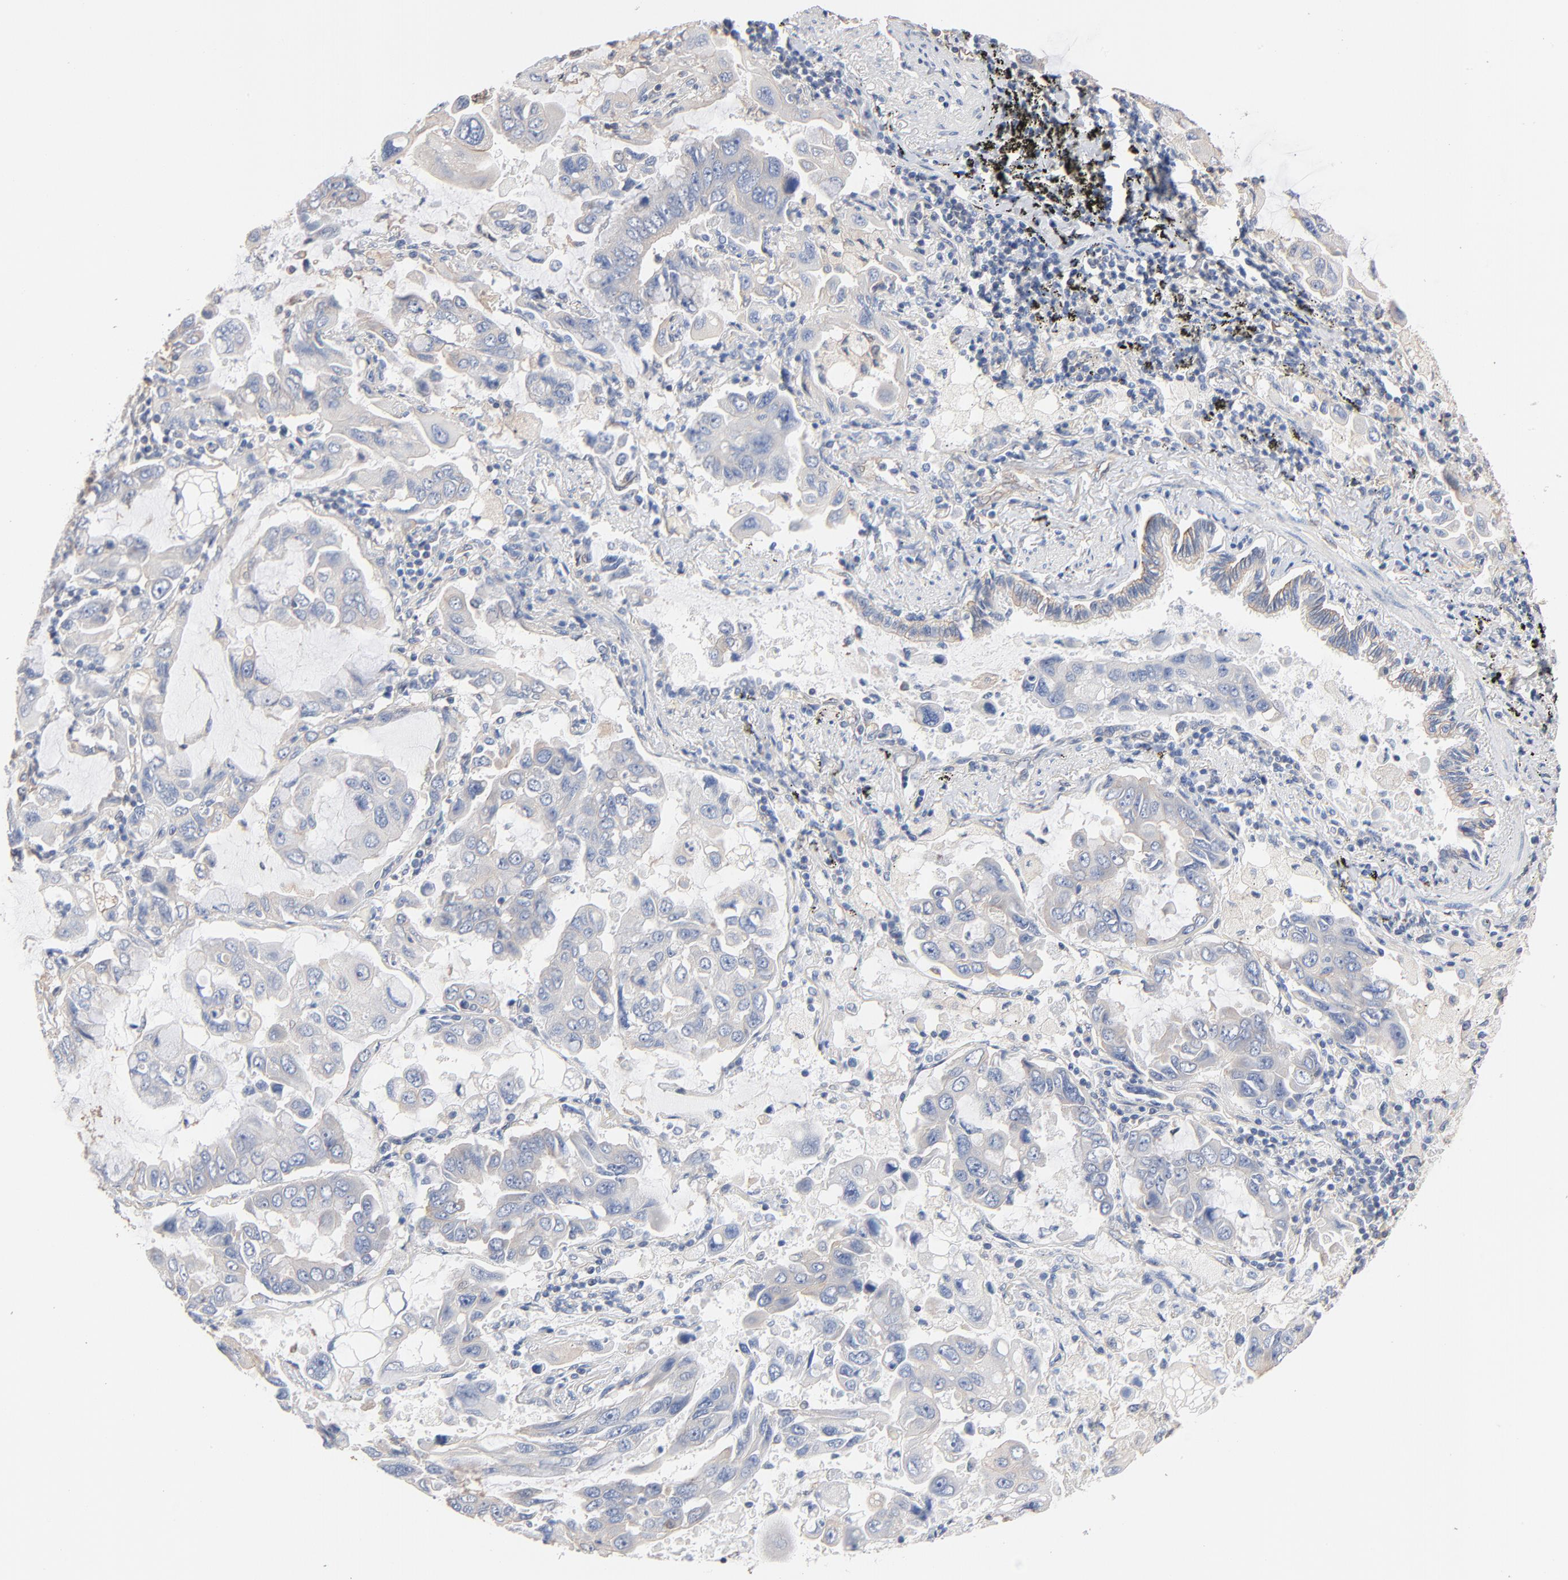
{"staining": {"intensity": "negative", "quantity": "none", "location": "none"}, "tissue": "lung cancer", "cell_type": "Tumor cells", "image_type": "cancer", "snomed": [{"axis": "morphology", "description": "Adenocarcinoma, NOS"}, {"axis": "topography", "description": "Lung"}], "caption": "This image is of adenocarcinoma (lung) stained with immunohistochemistry to label a protein in brown with the nuclei are counter-stained blue. There is no positivity in tumor cells.", "gene": "ABCD4", "patient": {"sex": "male", "age": 64}}